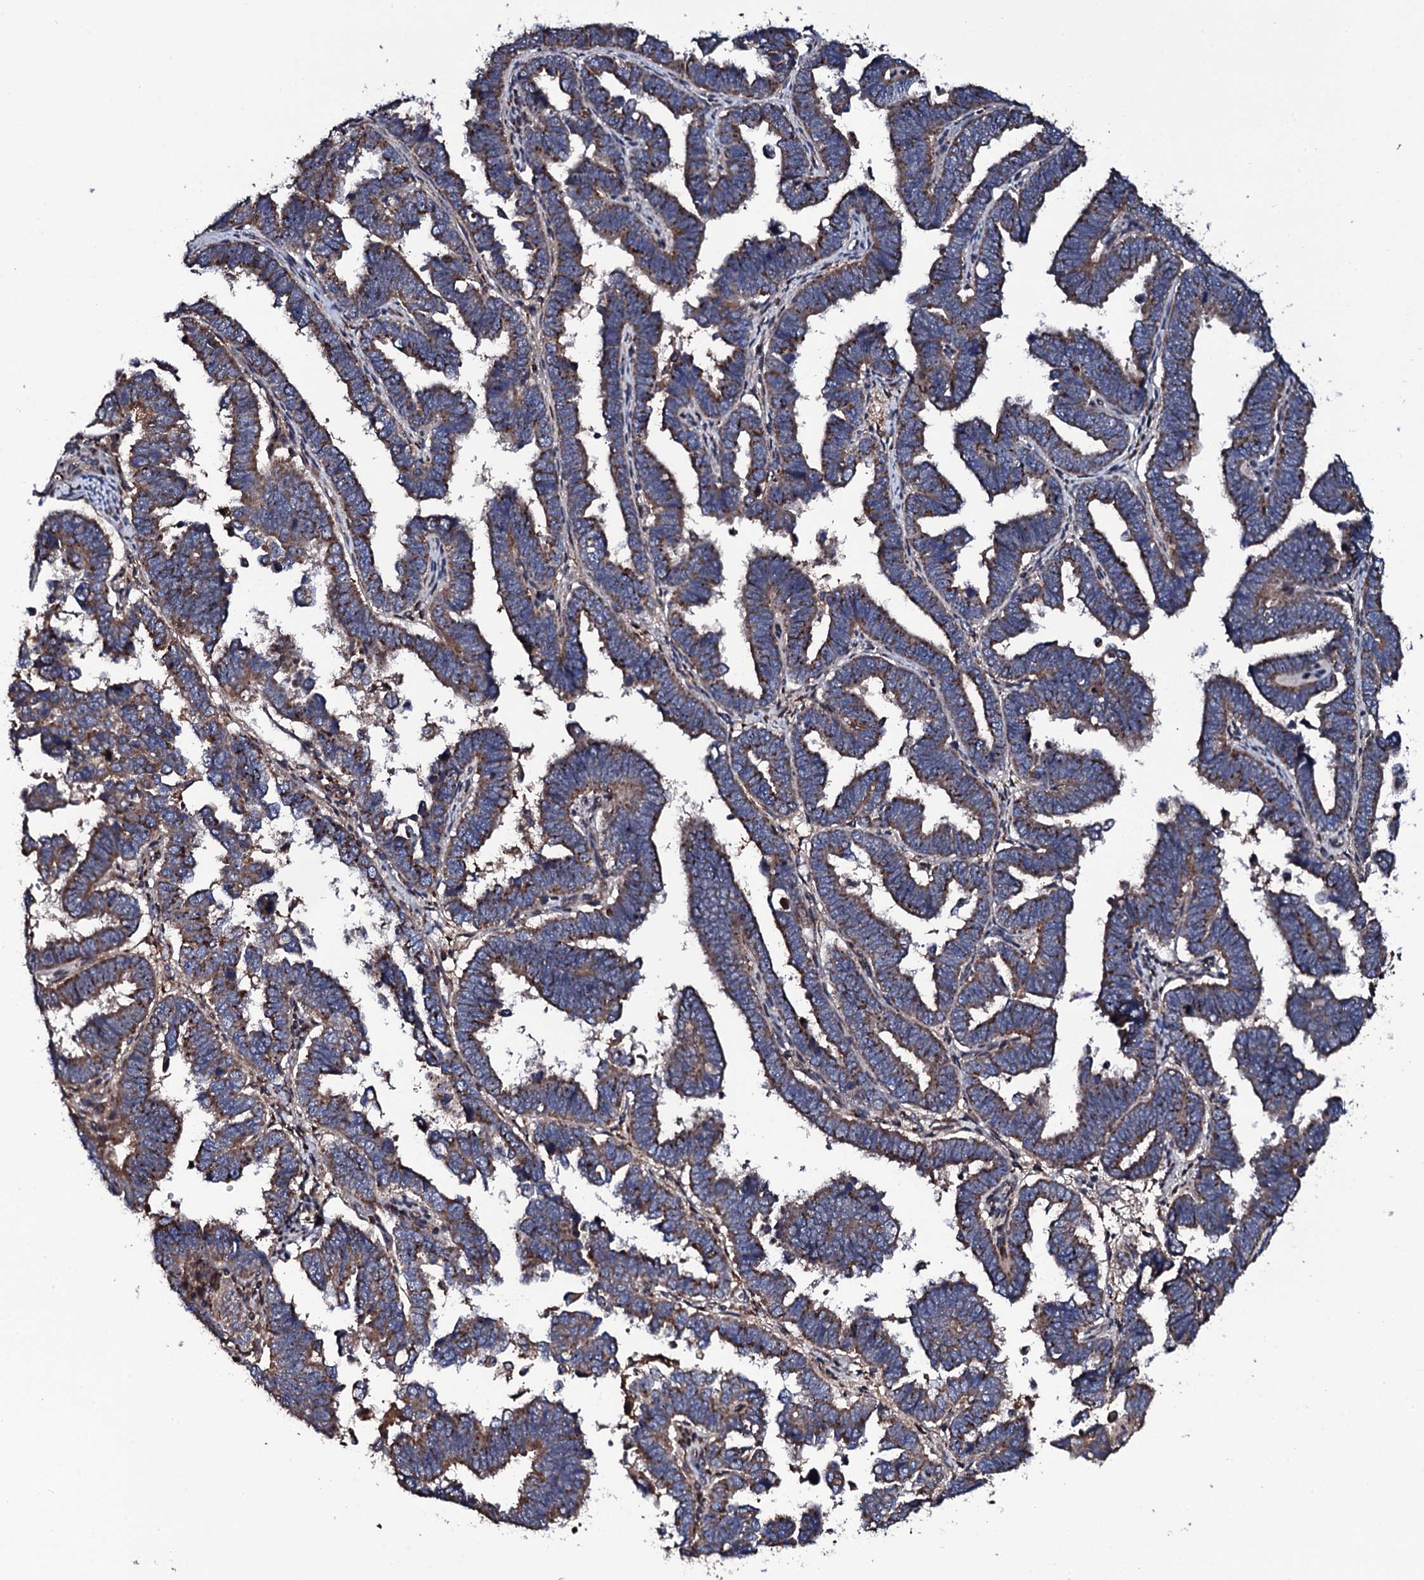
{"staining": {"intensity": "moderate", "quantity": ">75%", "location": "cytoplasmic/membranous"}, "tissue": "endometrial cancer", "cell_type": "Tumor cells", "image_type": "cancer", "snomed": [{"axis": "morphology", "description": "Adenocarcinoma, NOS"}, {"axis": "topography", "description": "Endometrium"}], "caption": "Tumor cells show medium levels of moderate cytoplasmic/membranous staining in about >75% of cells in human adenocarcinoma (endometrial).", "gene": "PLET1", "patient": {"sex": "female", "age": 75}}